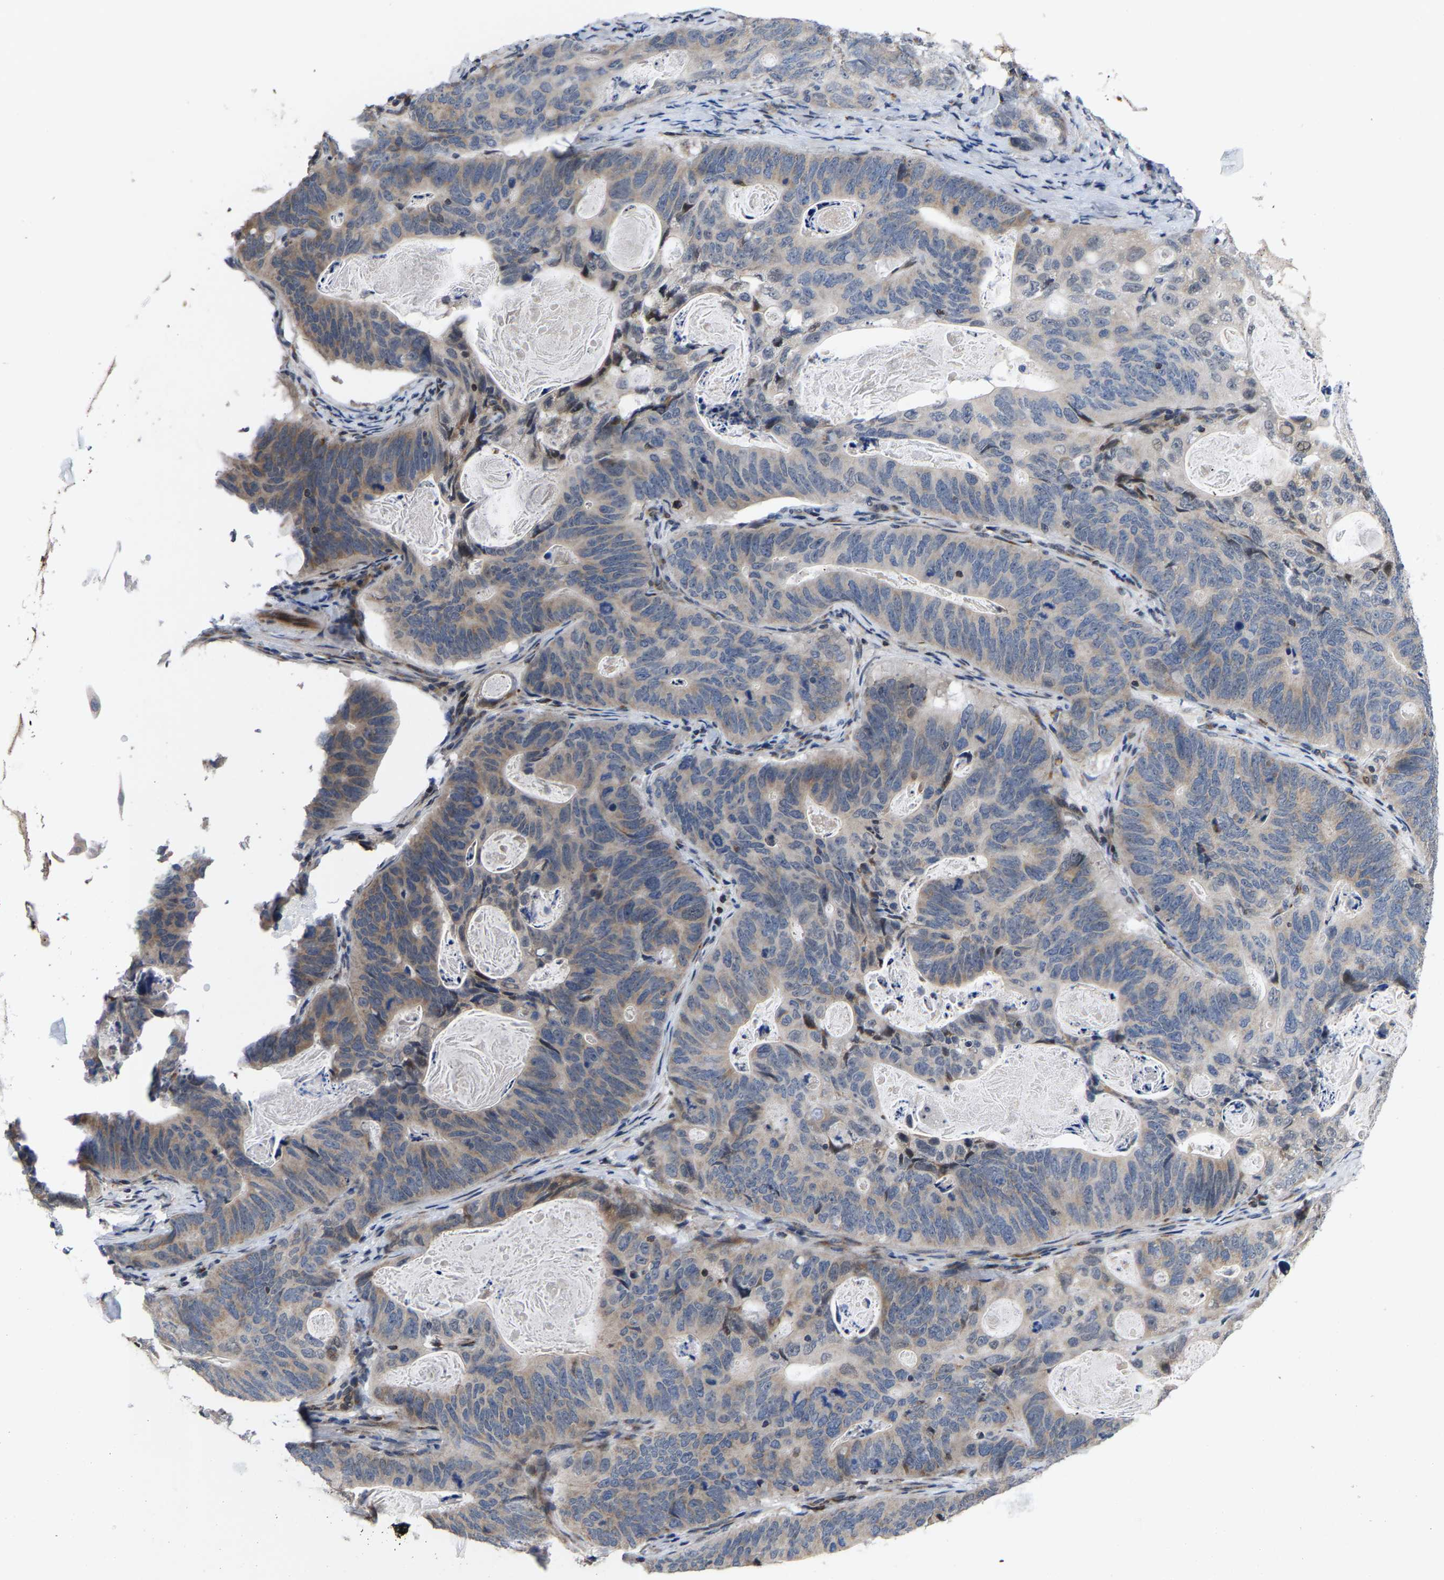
{"staining": {"intensity": "negative", "quantity": "none", "location": "none"}, "tissue": "stomach cancer", "cell_type": "Tumor cells", "image_type": "cancer", "snomed": [{"axis": "morphology", "description": "Normal tissue, NOS"}, {"axis": "morphology", "description": "Adenocarcinoma, NOS"}, {"axis": "topography", "description": "Stomach"}], "caption": "A high-resolution photomicrograph shows immunohistochemistry (IHC) staining of stomach cancer, which exhibits no significant positivity in tumor cells. Nuclei are stained in blue.", "gene": "TDRKH", "patient": {"sex": "female", "age": 89}}